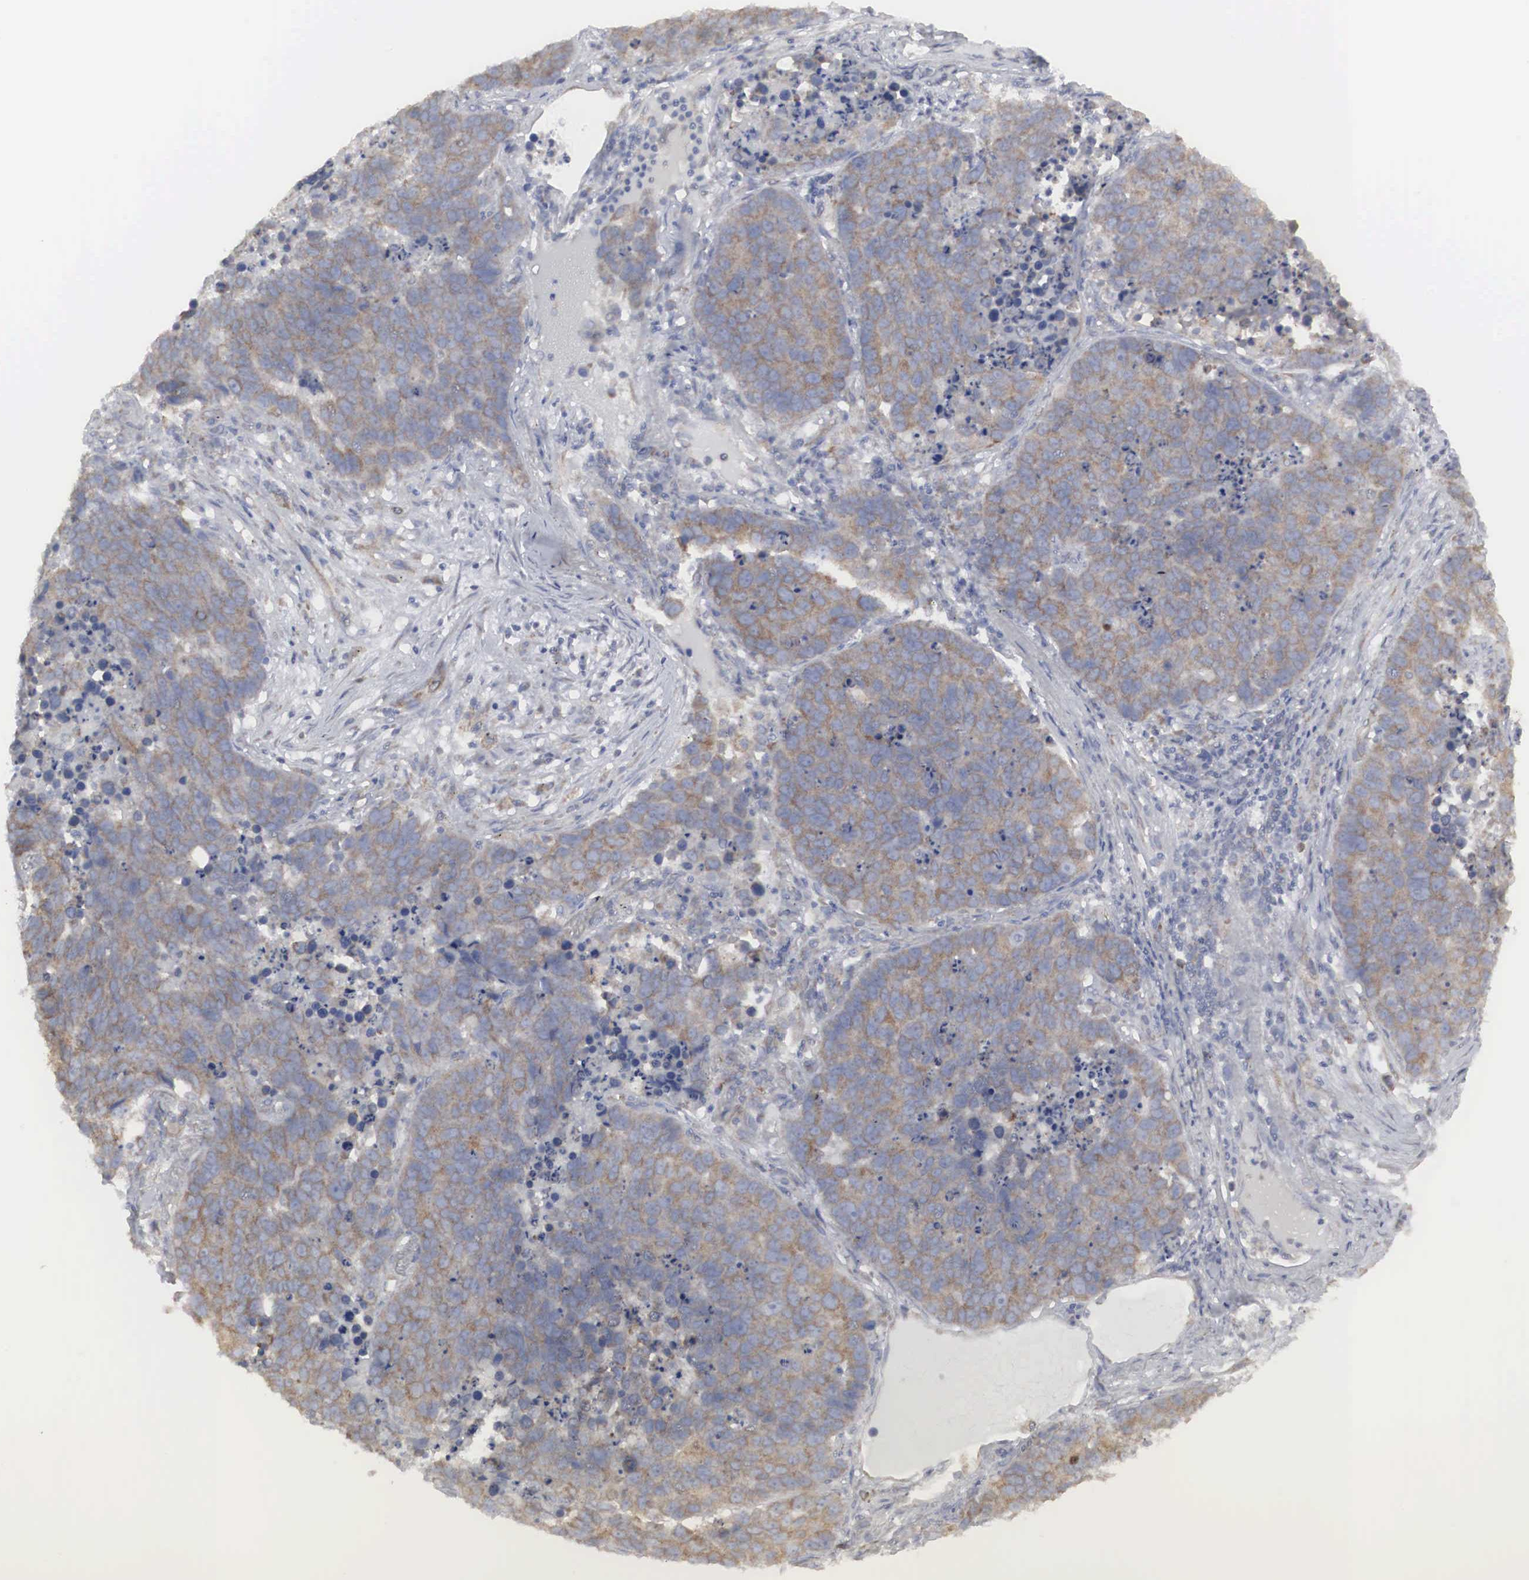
{"staining": {"intensity": "moderate", "quantity": "25%-75%", "location": "cytoplasmic/membranous"}, "tissue": "lung cancer", "cell_type": "Tumor cells", "image_type": "cancer", "snomed": [{"axis": "morphology", "description": "Carcinoid, malignant, NOS"}, {"axis": "topography", "description": "Lung"}], "caption": "Protein expression analysis of human lung cancer reveals moderate cytoplasmic/membranous positivity in approximately 25%-75% of tumor cells.", "gene": "MIA2", "patient": {"sex": "male", "age": 60}}